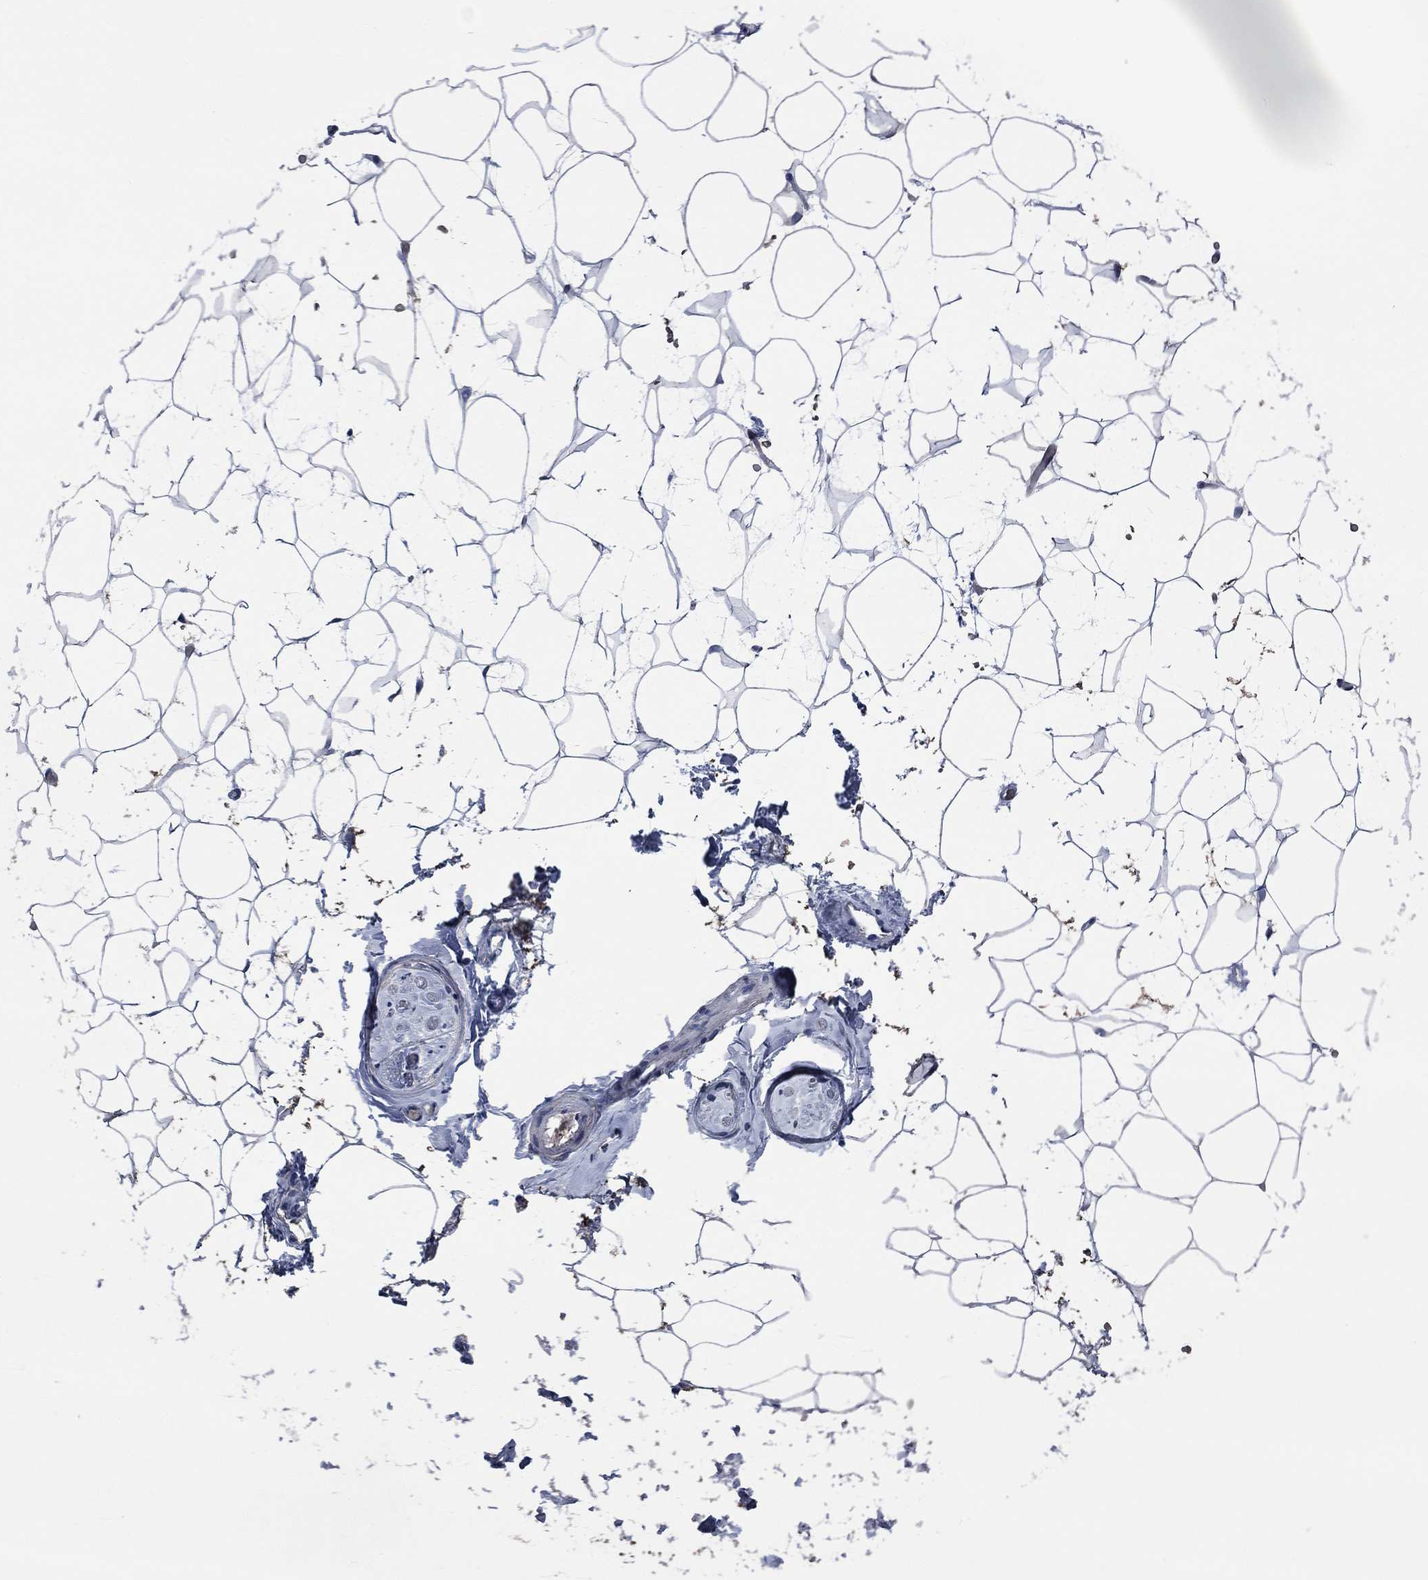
{"staining": {"intensity": "negative", "quantity": "none", "location": "none"}, "tissue": "adipose tissue", "cell_type": "Adipocytes", "image_type": "normal", "snomed": [{"axis": "morphology", "description": "Normal tissue, NOS"}, {"axis": "topography", "description": "Skin"}, {"axis": "topography", "description": "Peripheral nerve tissue"}], "caption": "This is an immunohistochemistry photomicrograph of unremarkable adipose tissue. There is no expression in adipocytes.", "gene": "OBSCN", "patient": {"sex": "female", "age": 56}}